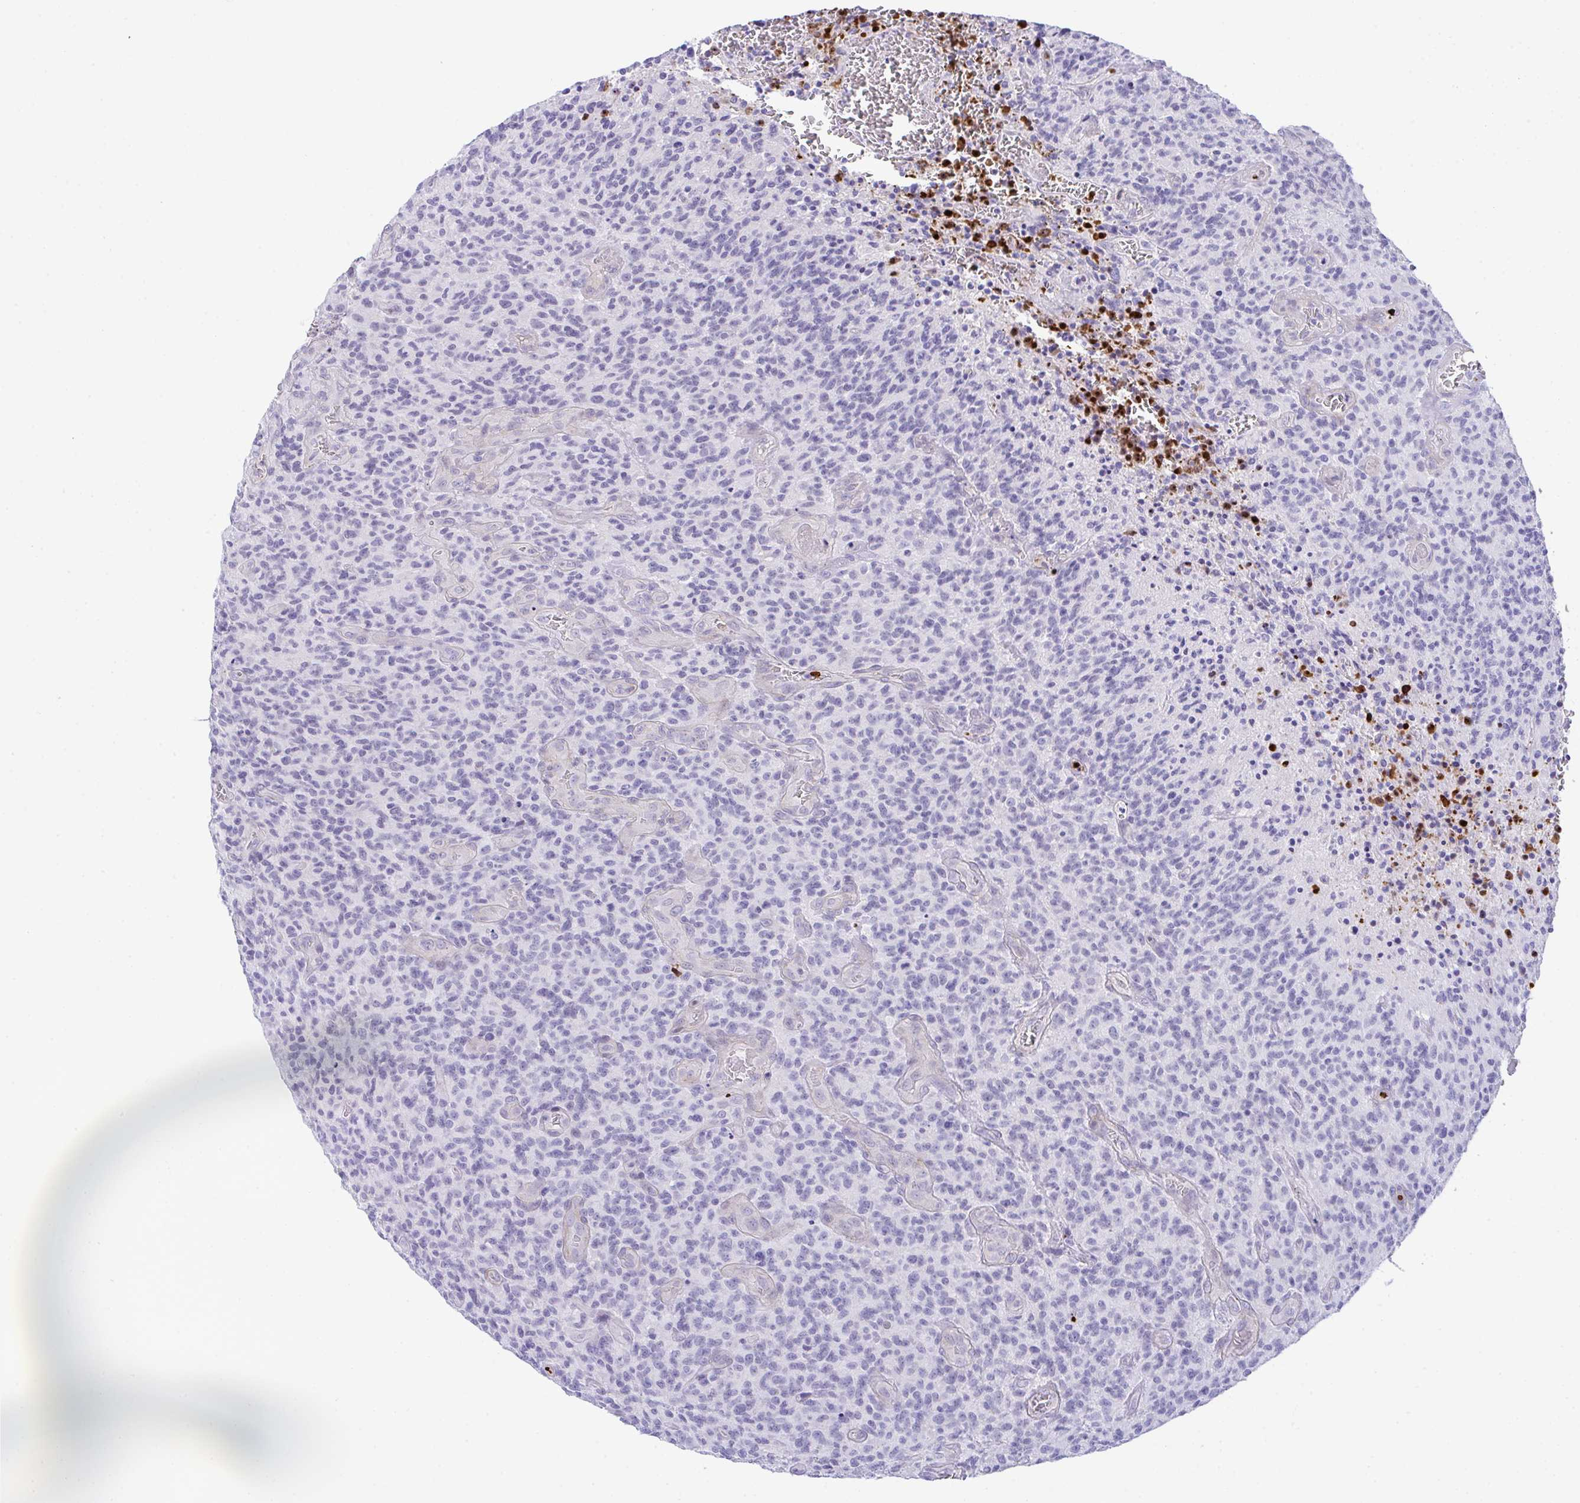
{"staining": {"intensity": "negative", "quantity": "none", "location": "none"}, "tissue": "glioma", "cell_type": "Tumor cells", "image_type": "cancer", "snomed": [{"axis": "morphology", "description": "Glioma, malignant, High grade"}, {"axis": "topography", "description": "Brain"}], "caption": "High-grade glioma (malignant) stained for a protein using IHC reveals no staining tumor cells.", "gene": "KMT2E", "patient": {"sex": "male", "age": 76}}